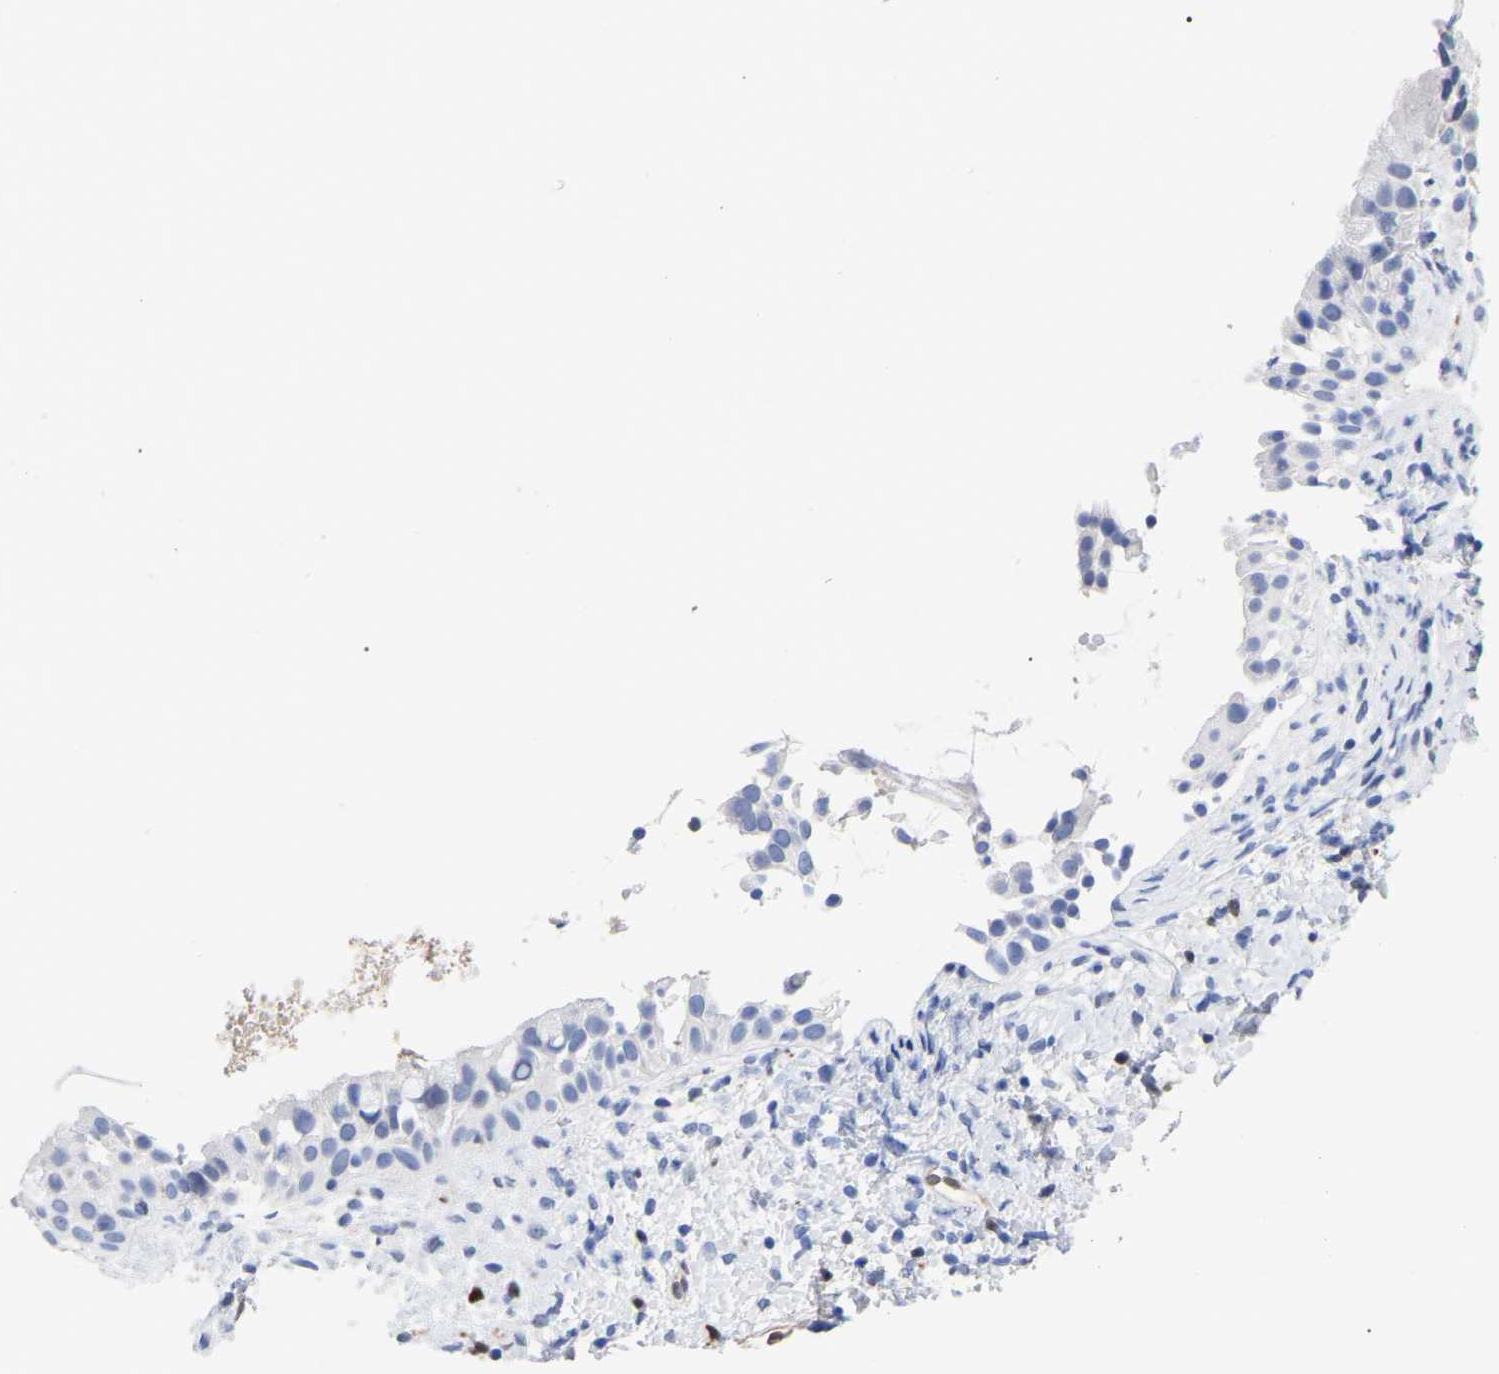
{"staining": {"intensity": "strong", "quantity": "<25%", "location": "nuclear"}, "tissue": "nasopharynx", "cell_type": "Respiratory epithelial cells", "image_type": "normal", "snomed": [{"axis": "morphology", "description": "Normal tissue, NOS"}, {"axis": "topography", "description": "Nasopharynx"}], "caption": "IHC (DAB (3,3'-diaminobenzidine)) staining of benign human nasopharynx reveals strong nuclear protein positivity in approximately <25% of respiratory epithelial cells.", "gene": "GIMAP4", "patient": {"sex": "male", "age": 22}}